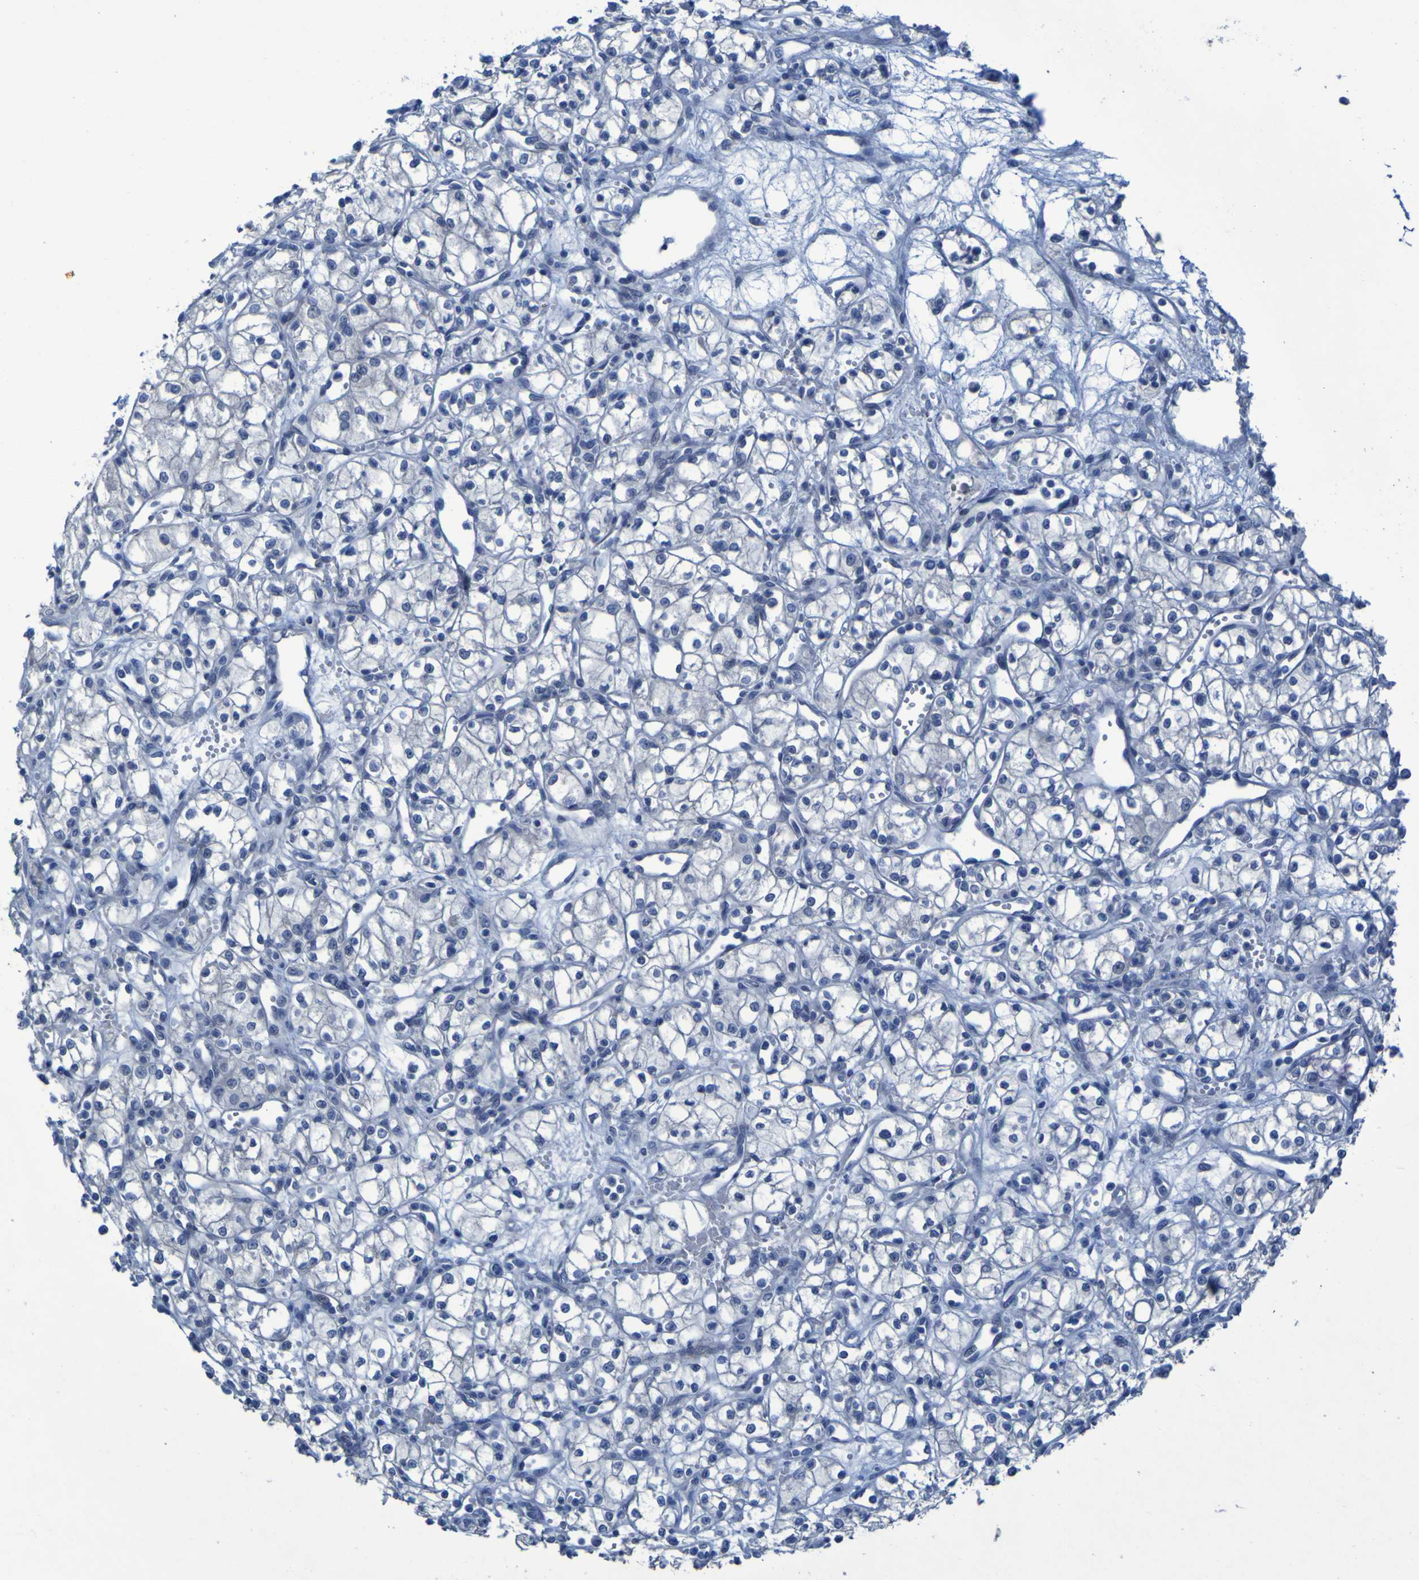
{"staining": {"intensity": "negative", "quantity": "none", "location": "none"}, "tissue": "renal cancer", "cell_type": "Tumor cells", "image_type": "cancer", "snomed": [{"axis": "morphology", "description": "Normal tissue, NOS"}, {"axis": "morphology", "description": "Adenocarcinoma, NOS"}, {"axis": "topography", "description": "Kidney"}], "caption": "The immunohistochemistry photomicrograph has no significant expression in tumor cells of adenocarcinoma (renal) tissue.", "gene": "CLDN18", "patient": {"sex": "male", "age": 59}}